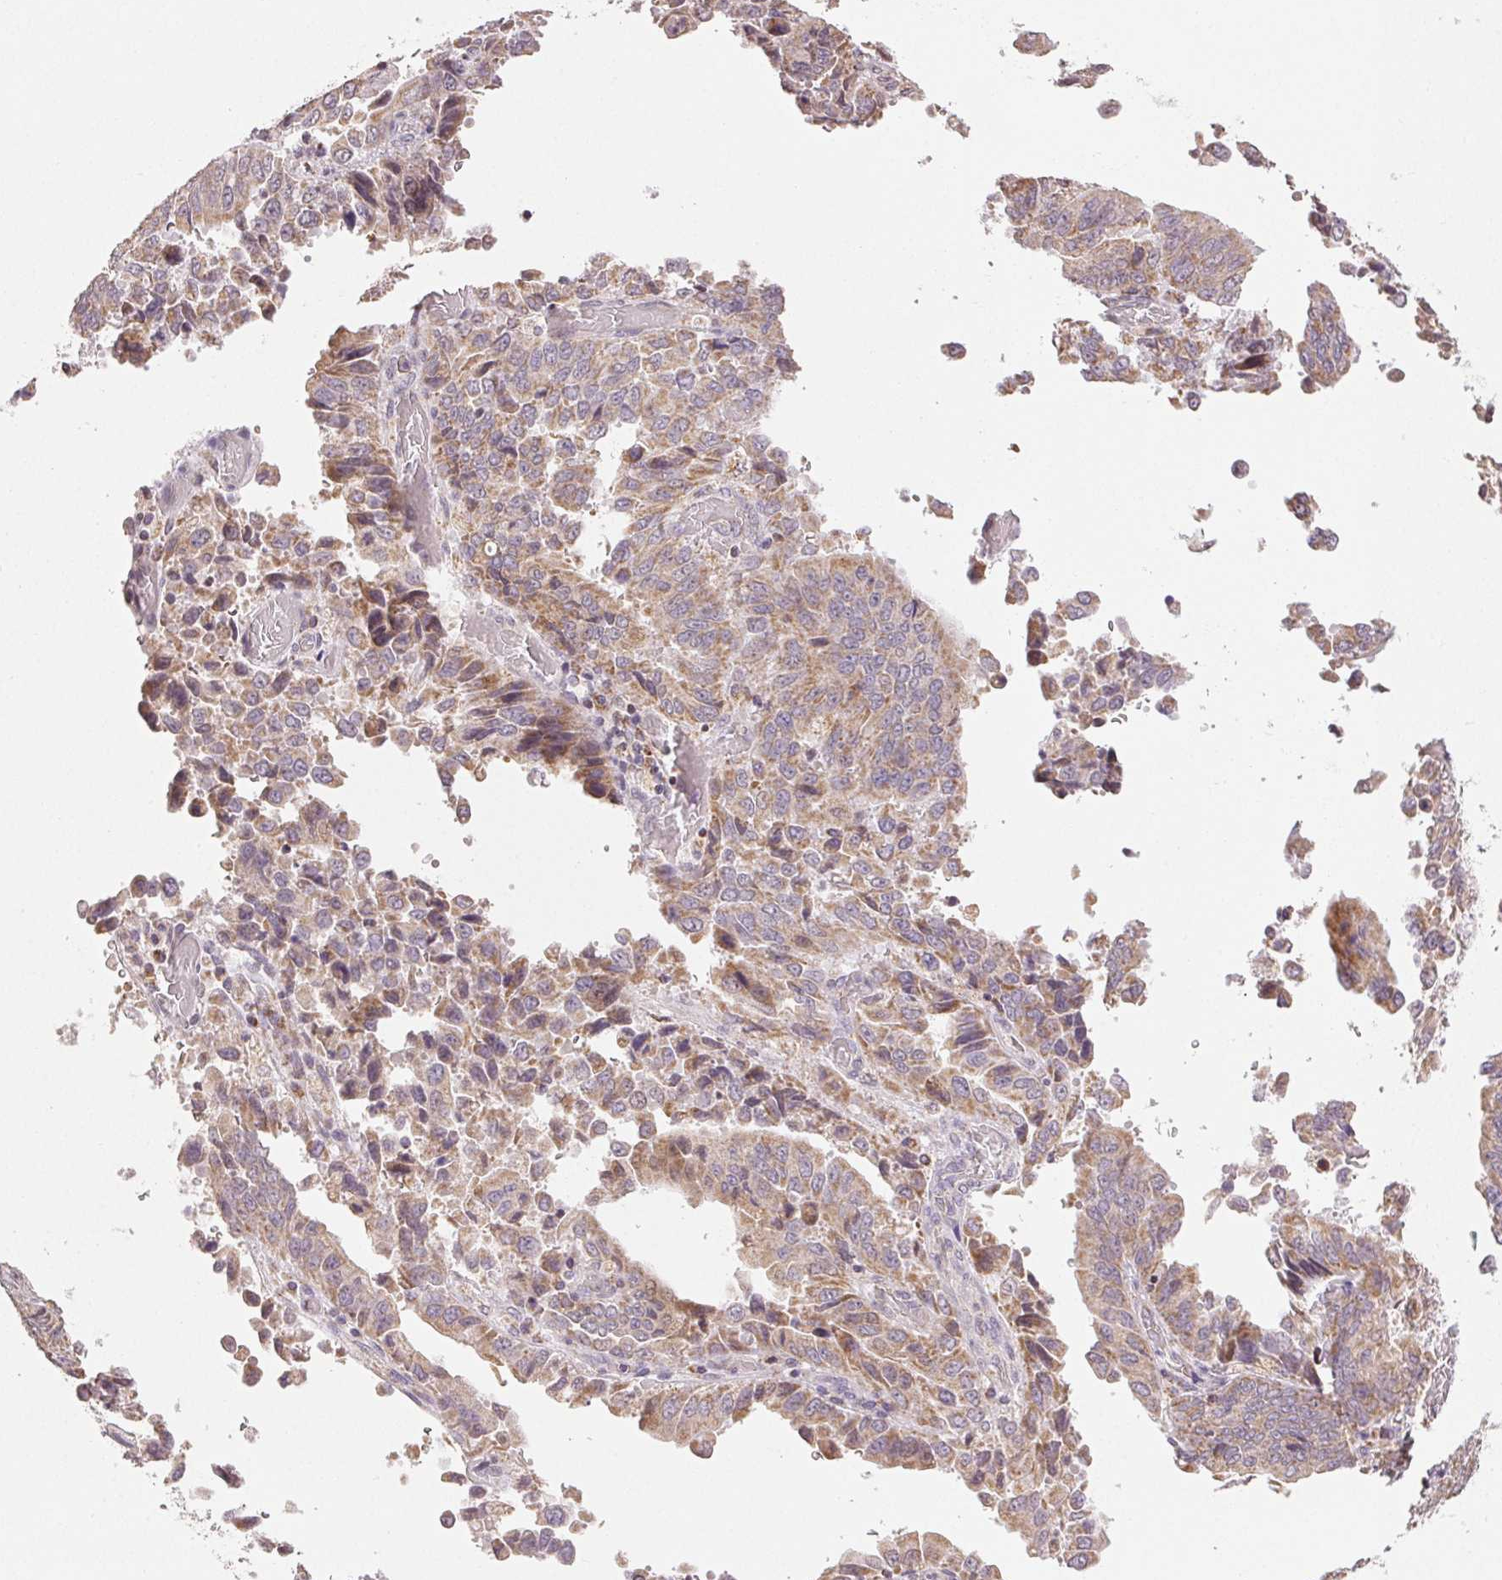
{"staining": {"intensity": "weak", "quantity": ">75%", "location": "cytoplasmic/membranous"}, "tissue": "stomach cancer", "cell_type": "Tumor cells", "image_type": "cancer", "snomed": [{"axis": "morphology", "description": "Adenocarcinoma, NOS"}, {"axis": "topography", "description": "Stomach, upper"}], "caption": "An immunohistochemistry image of neoplastic tissue is shown. Protein staining in brown highlights weak cytoplasmic/membranous positivity in stomach cancer (adenocarcinoma) within tumor cells.", "gene": "CLASP1", "patient": {"sex": "male", "age": 74}}